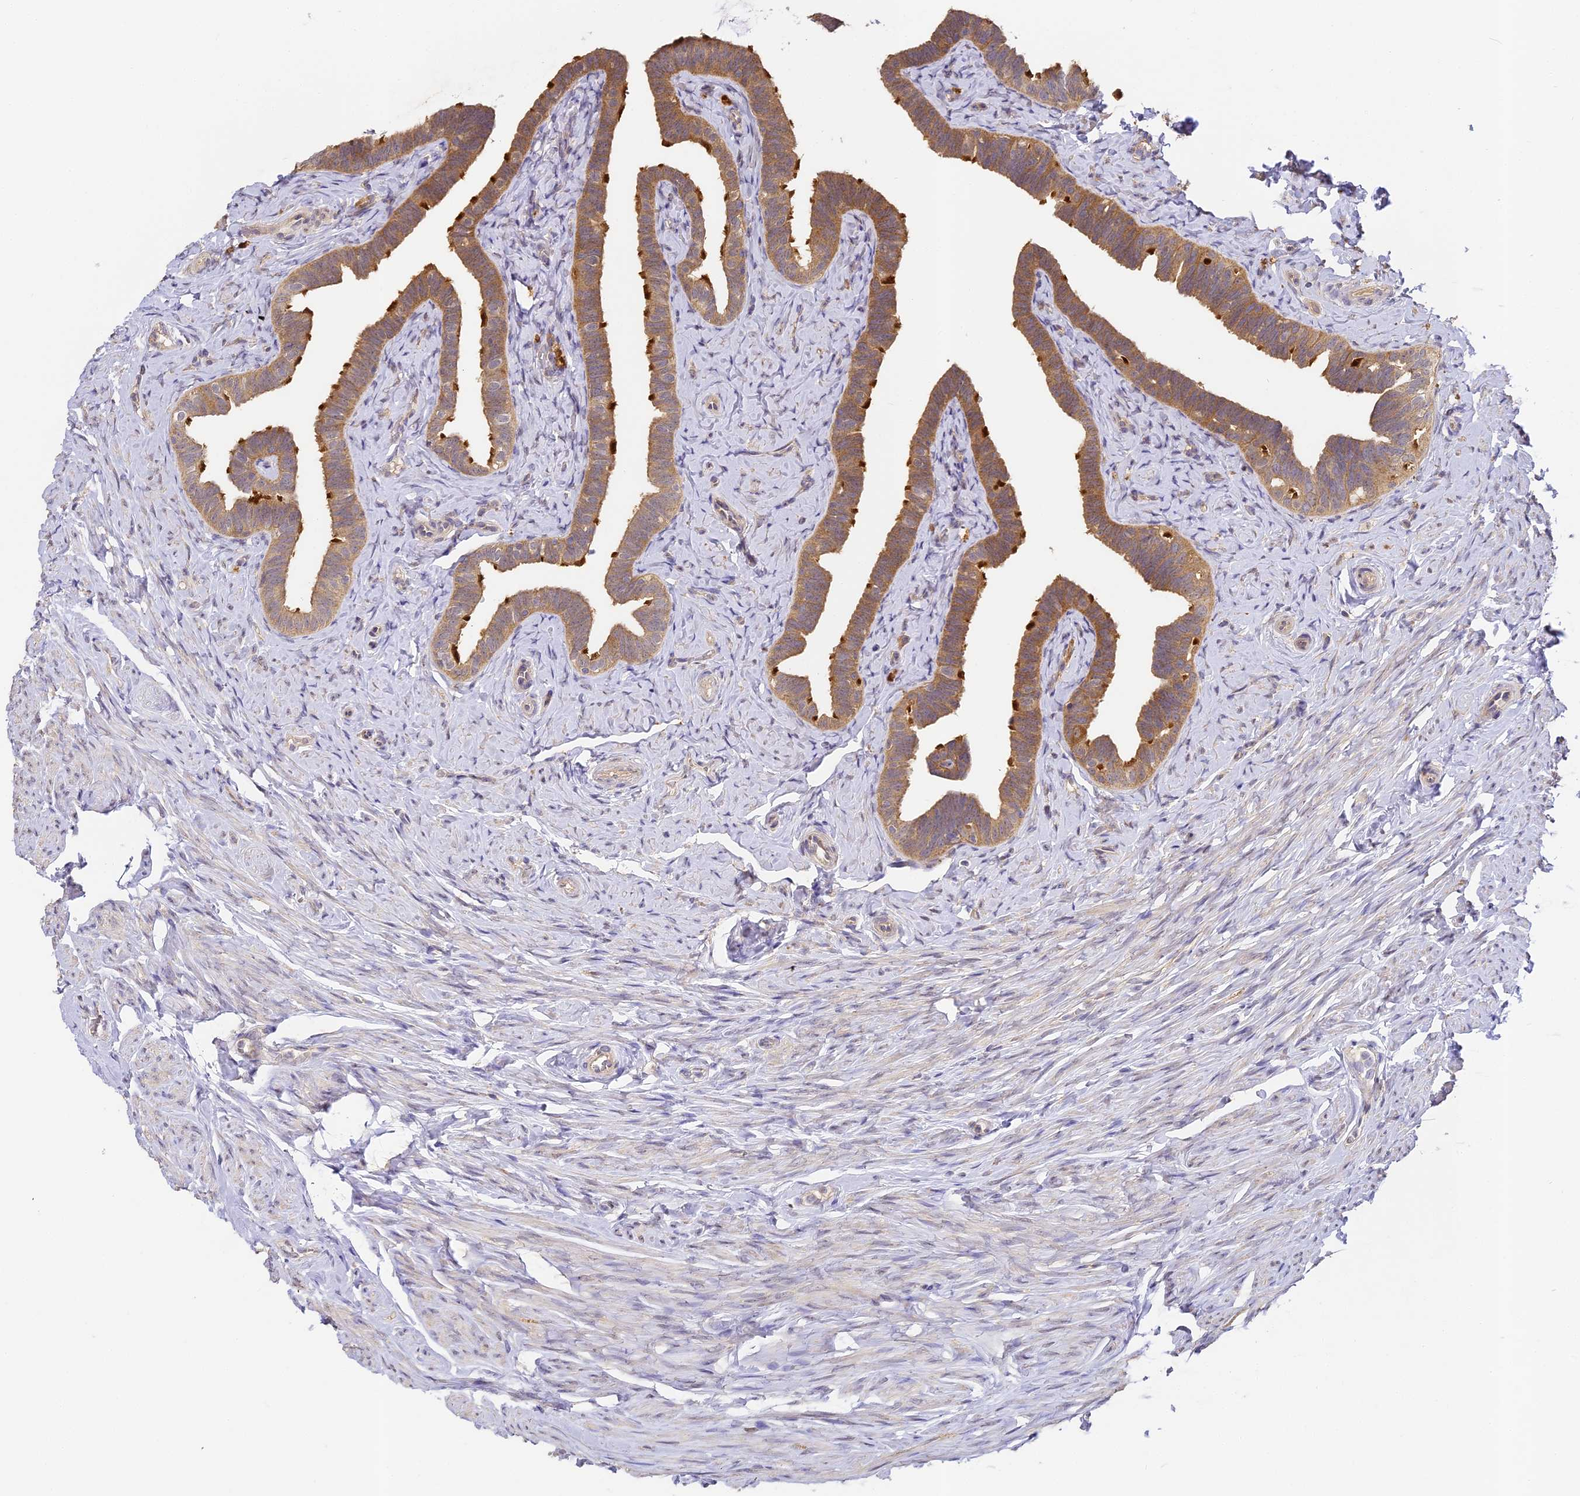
{"staining": {"intensity": "strong", "quantity": ">75%", "location": "cytoplasmic/membranous"}, "tissue": "fallopian tube", "cell_type": "Glandular cells", "image_type": "normal", "snomed": [{"axis": "morphology", "description": "Normal tissue, NOS"}, {"axis": "topography", "description": "Fallopian tube"}], "caption": "Brown immunohistochemical staining in normal fallopian tube exhibits strong cytoplasmic/membranous staining in about >75% of glandular cells.", "gene": "YAE1", "patient": {"sex": "female", "age": 39}}